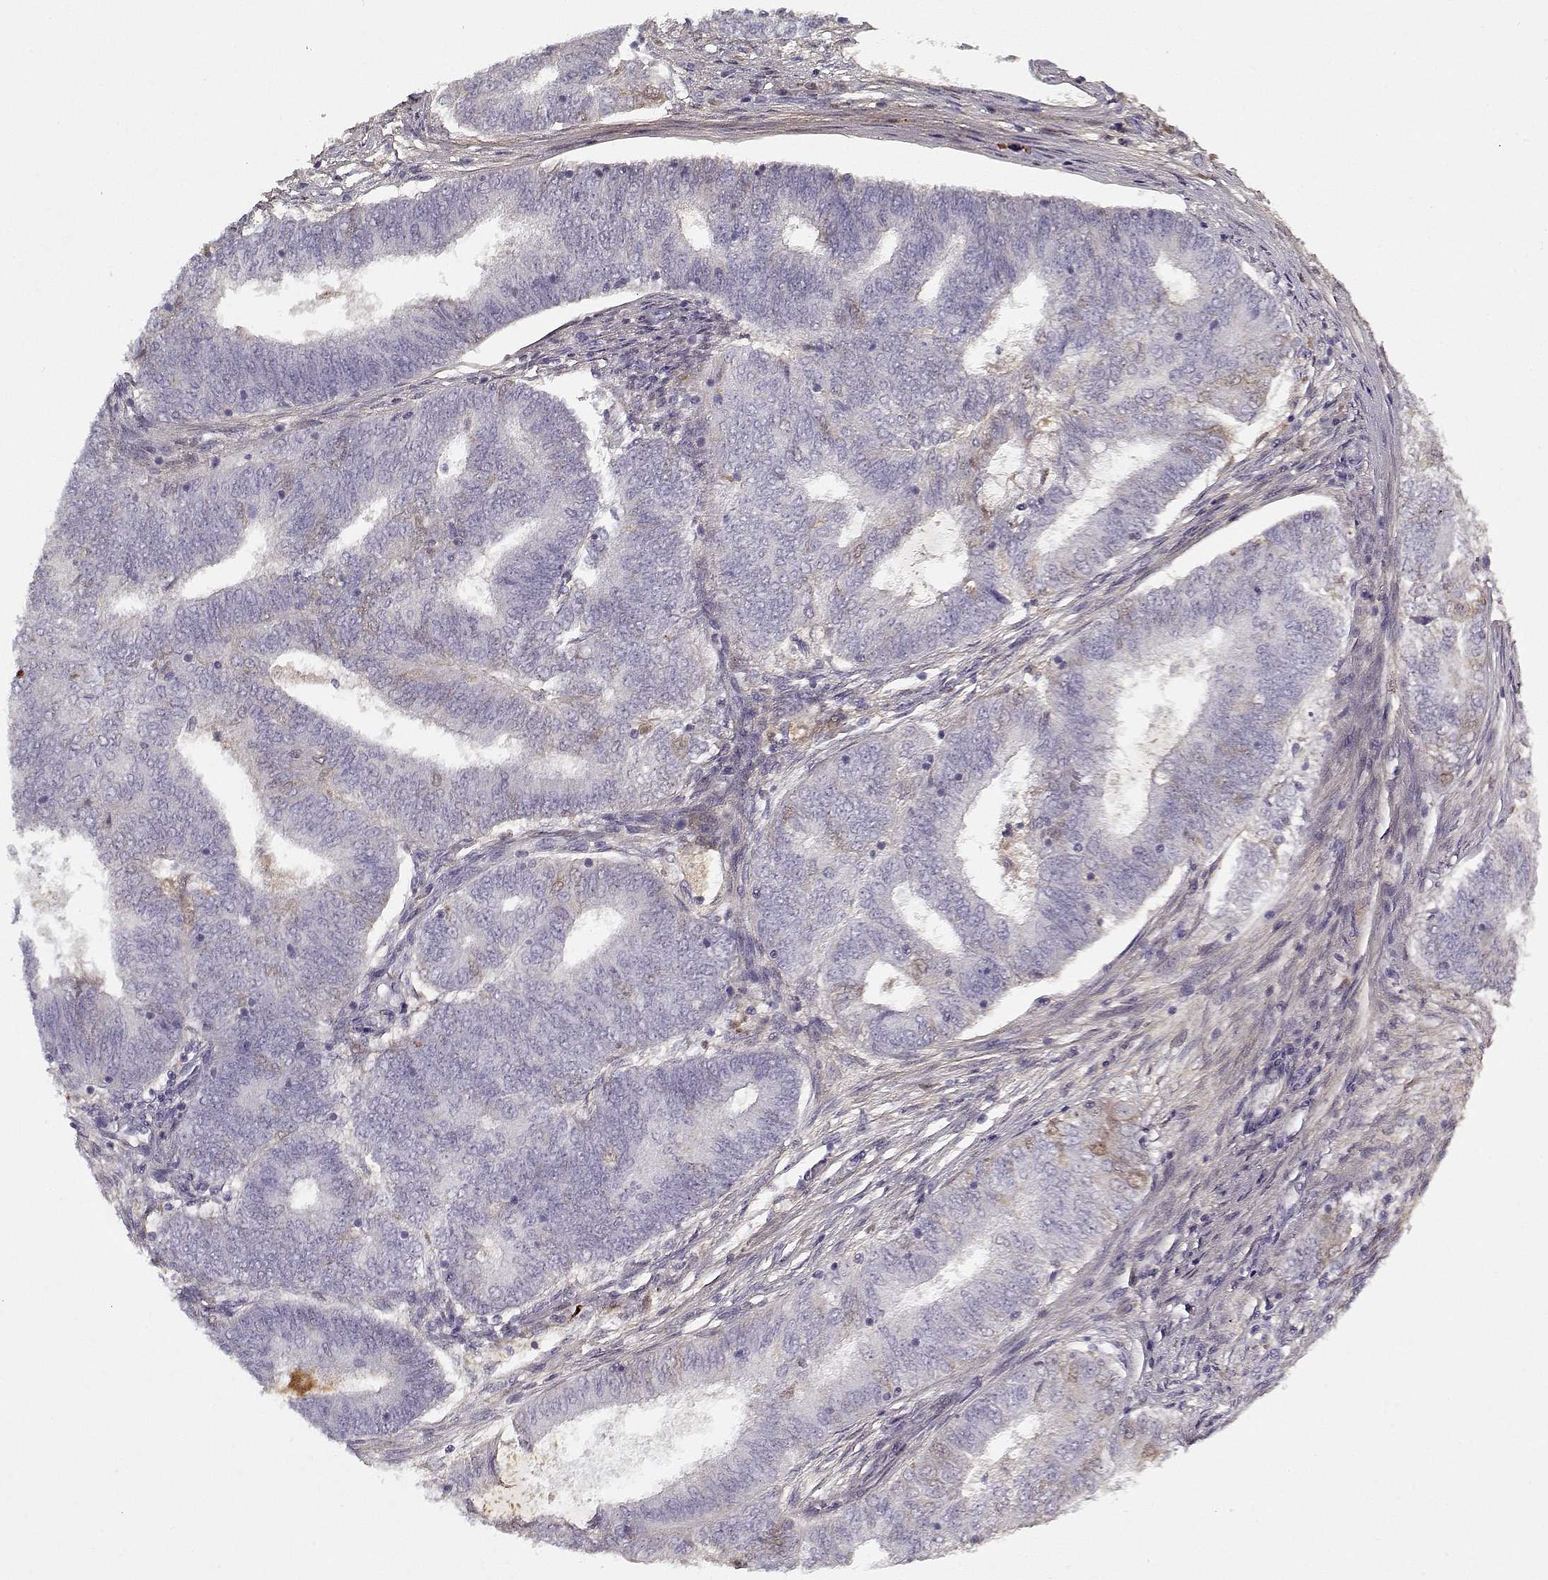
{"staining": {"intensity": "negative", "quantity": "none", "location": "none"}, "tissue": "endometrial cancer", "cell_type": "Tumor cells", "image_type": "cancer", "snomed": [{"axis": "morphology", "description": "Adenocarcinoma, NOS"}, {"axis": "topography", "description": "Endometrium"}], "caption": "This is an immunohistochemistry (IHC) photomicrograph of human endometrial adenocarcinoma. There is no expression in tumor cells.", "gene": "LUM", "patient": {"sex": "female", "age": 62}}